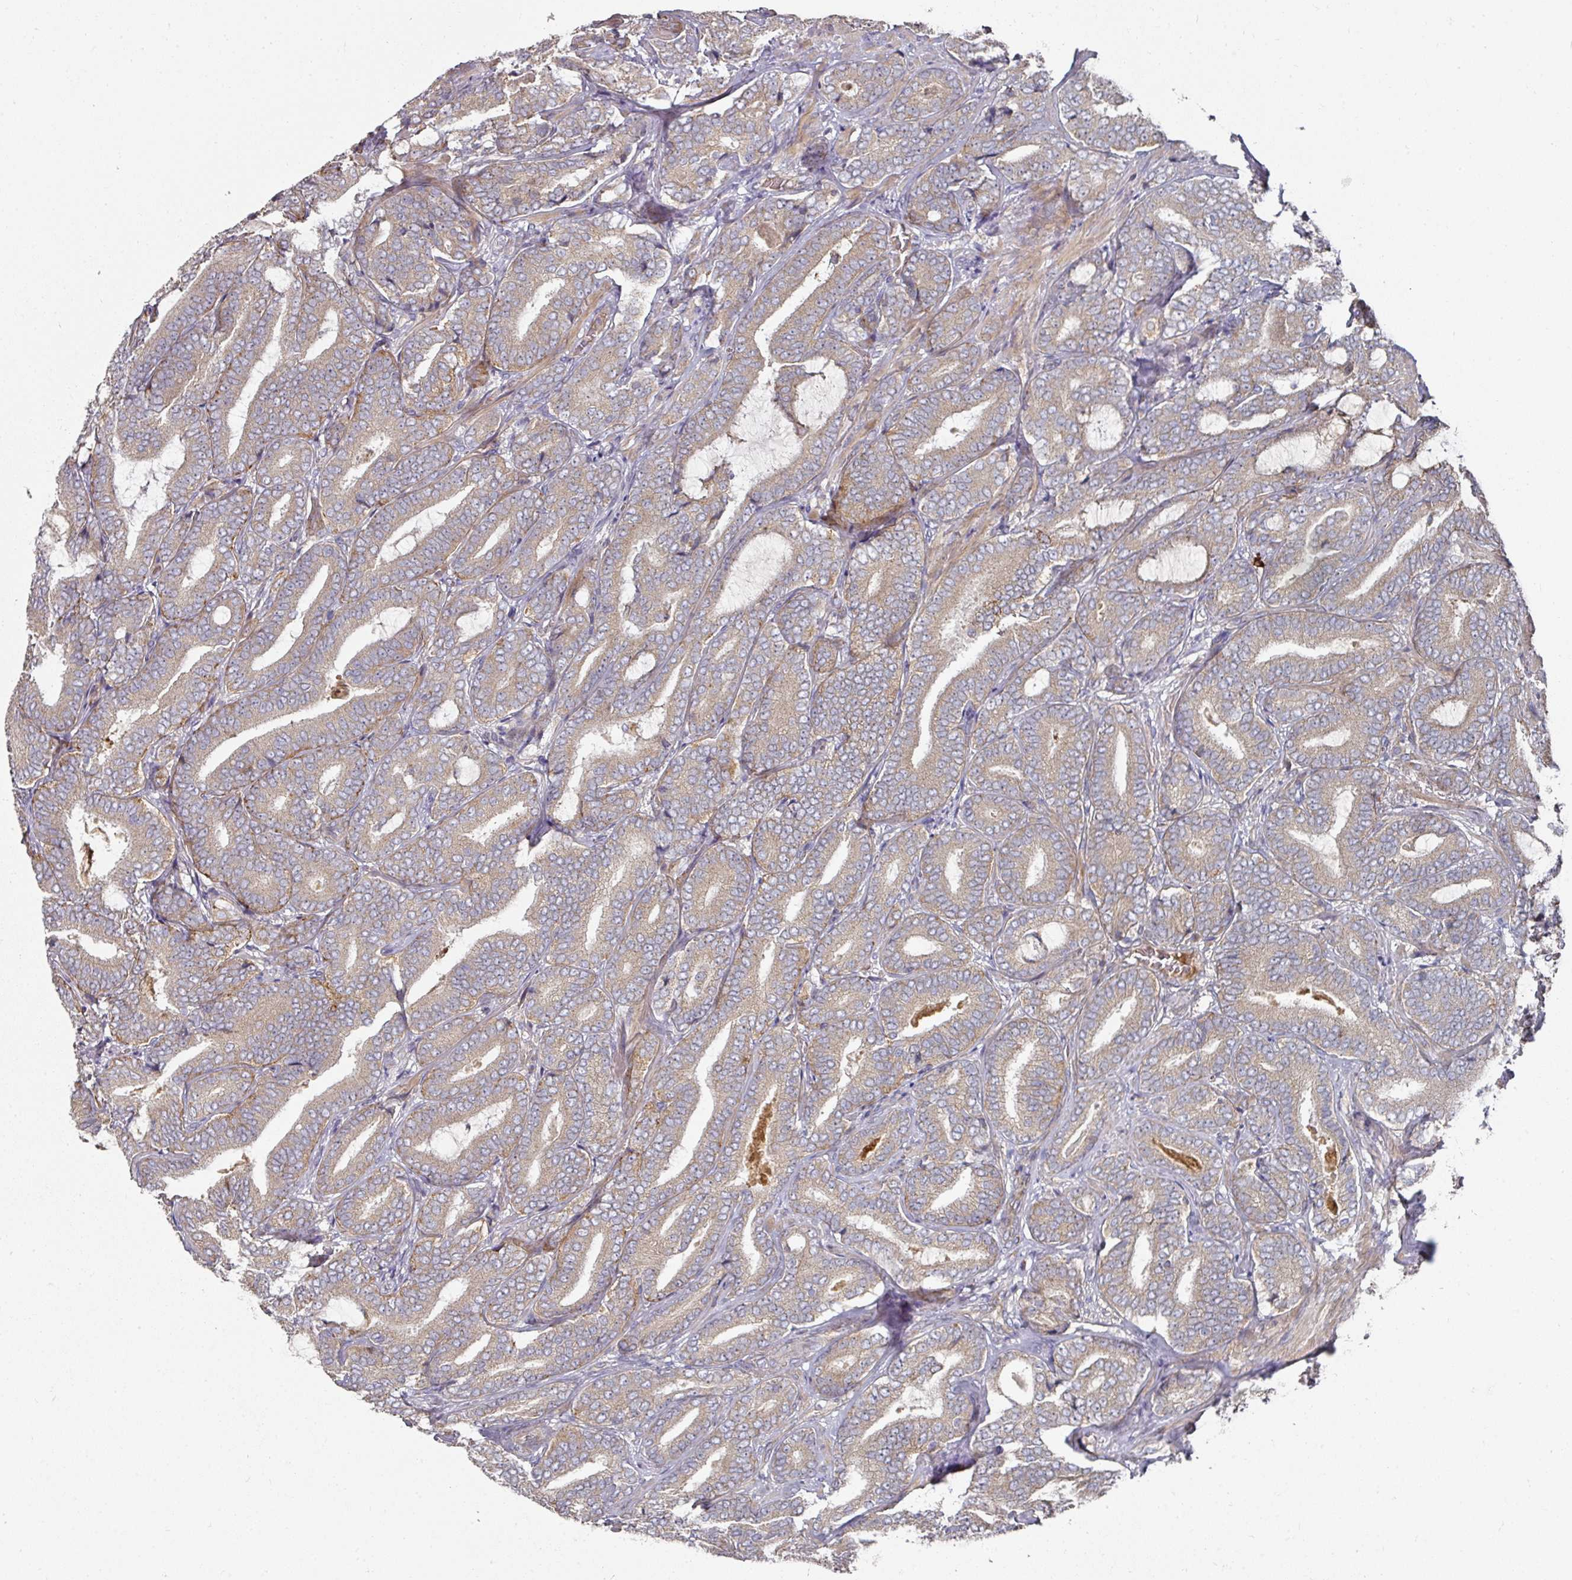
{"staining": {"intensity": "weak", "quantity": ">75%", "location": "cytoplasmic/membranous"}, "tissue": "prostate cancer", "cell_type": "Tumor cells", "image_type": "cancer", "snomed": [{"axis": "morphology", "description": "Adenocarcinoma, Low grade"}, {"axis": "topography", "description": "Prostate and seminal vesicle, NOS"}], "caption": "Protein positivity by immunohistochemistry displays weak cytoplasmic/membranous expression in about >75% of tumor cells in prostate adenocarcinoma (low-grade).", "gene": "DNAJC7", "patient": {"sex": "male", "age": 61}}